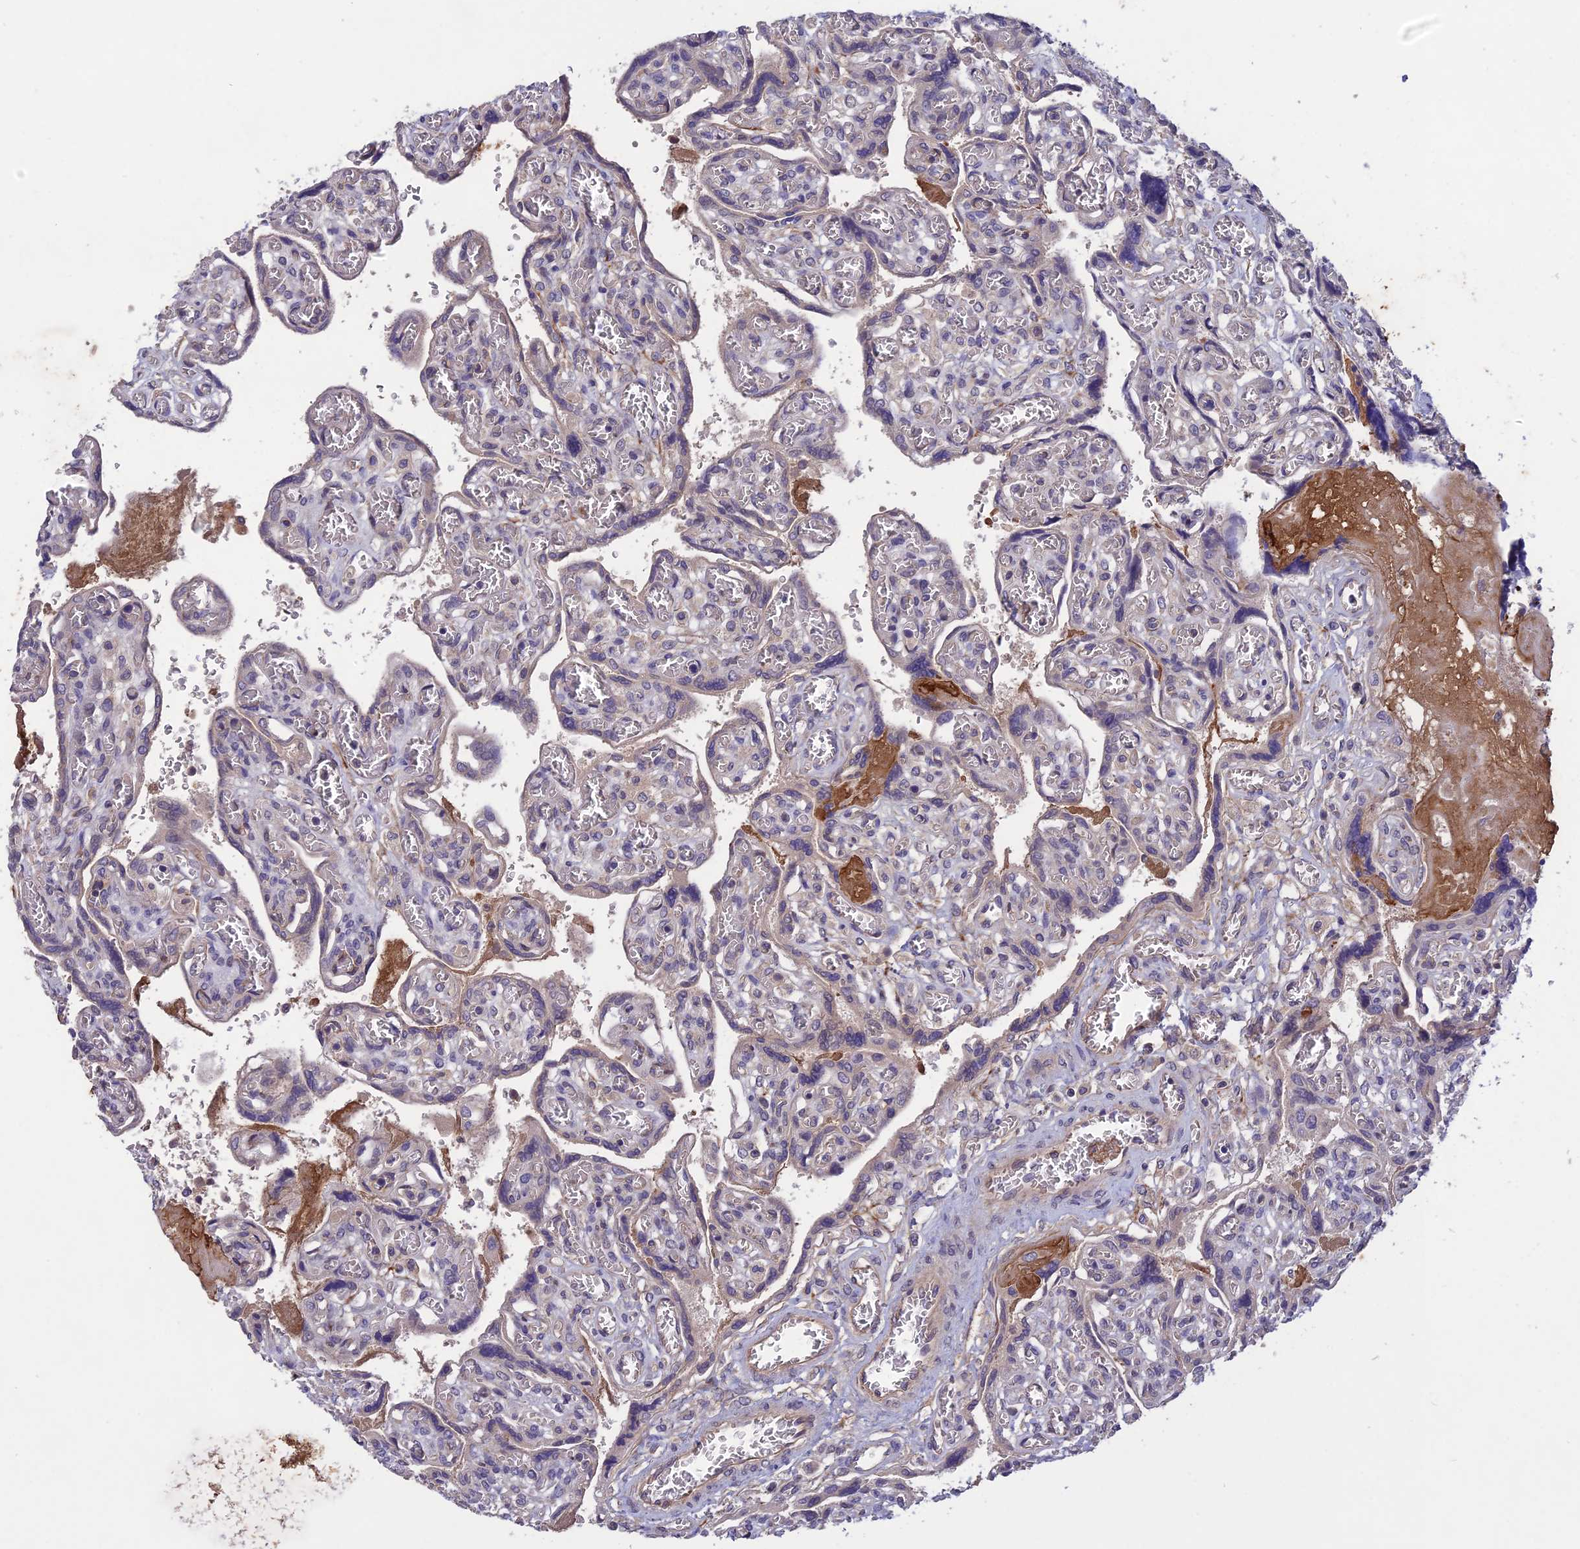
{"staining": {"intensity": "negative", "quantity": "none", "location": "none"}, "tissue": "placenta", "cell_type": "Trophoblastic cells", "image_type": "normal", "snomed": [{"axis": "morphology", "description": "Normal tissue, NOS"}, {"axis": "topography", "description": "Placenta"}], "caption": "This is an immunohistochemistry micrograph of benign human placenta. There is no staining in trophoblastic cells.", "gene": "ADO", "patient": {"sex": "female", "age": 39}}